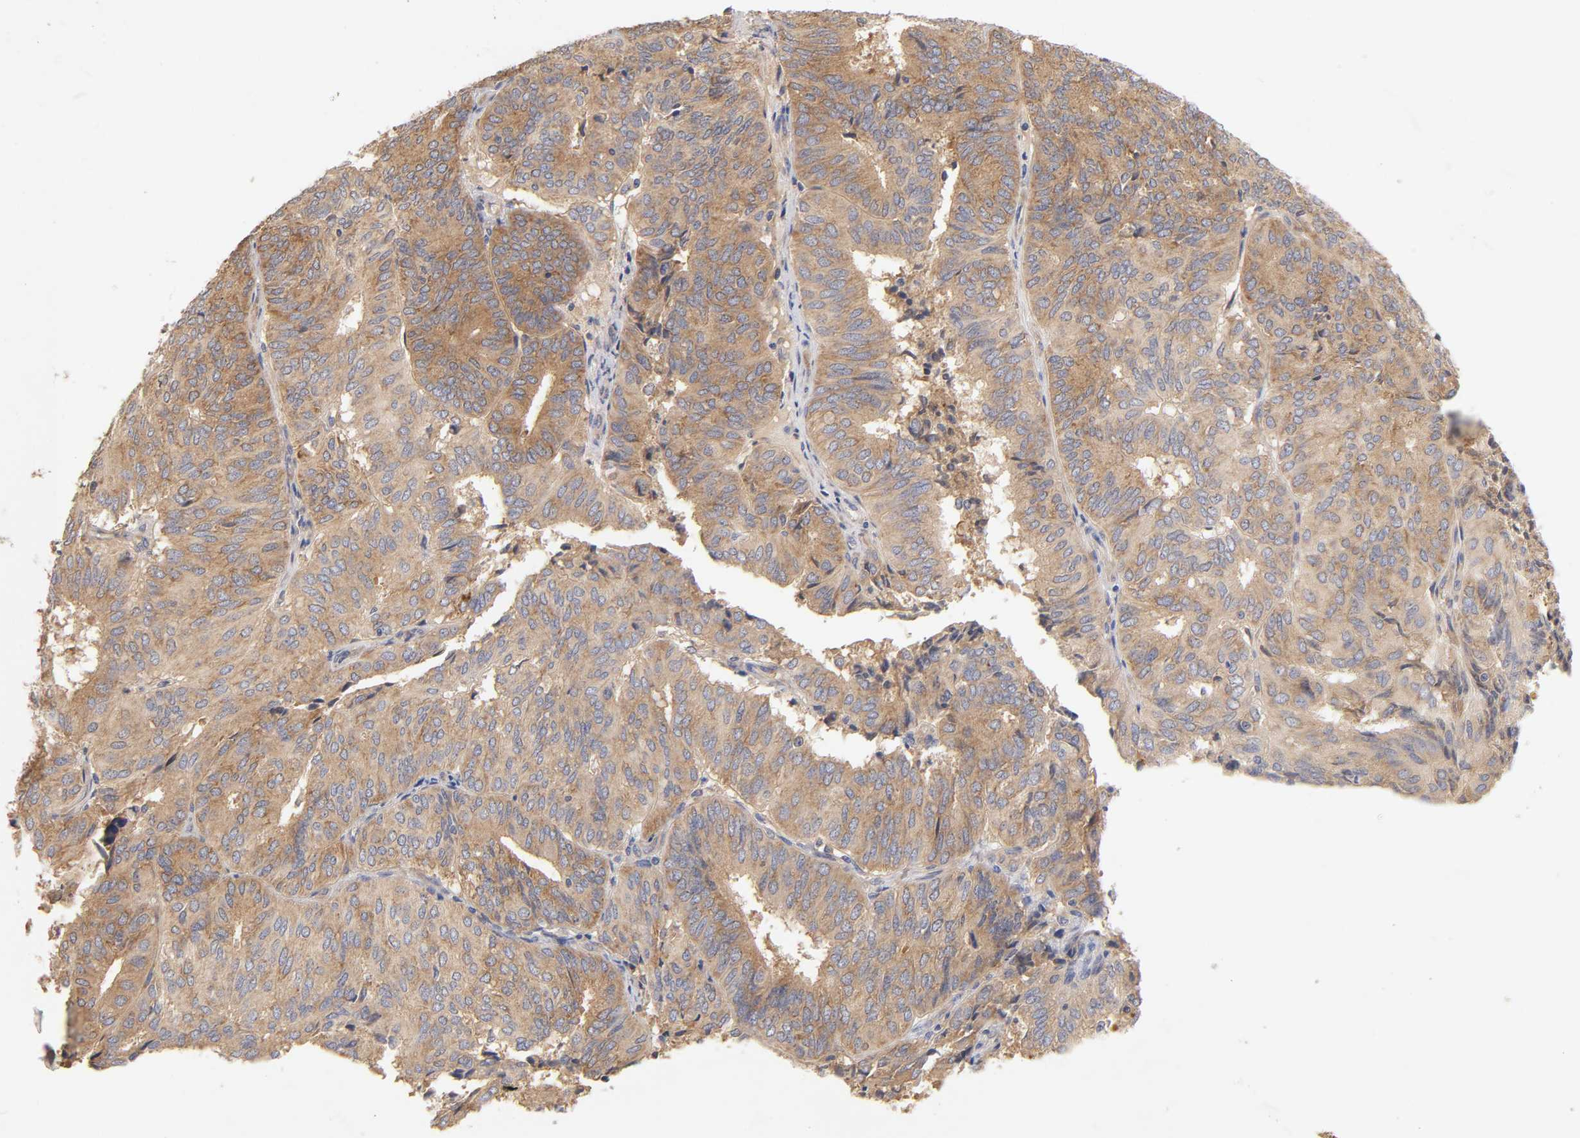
{"staining": {"intensity": "moderate", "quantity": ">75%", "location": "cytoplasmic/membranous"}, "tissue": "endometrial cancer", "cell_type": "Tumor cells", "image_type": "cancer", "snomed": [{"axis": "morphology", "description": "Adenocarcinoma, NOS"}, {"axis": "topography", "description": "Uterus"}], "caption": "Immunohistochemical staining of human endometrial cancer reveals medium levels of moderate cytoplasmic/membranous positivity in about >75% of tumor cells.", "gene": "RPS29", "patient": {"sex": "female", "age": 60}}